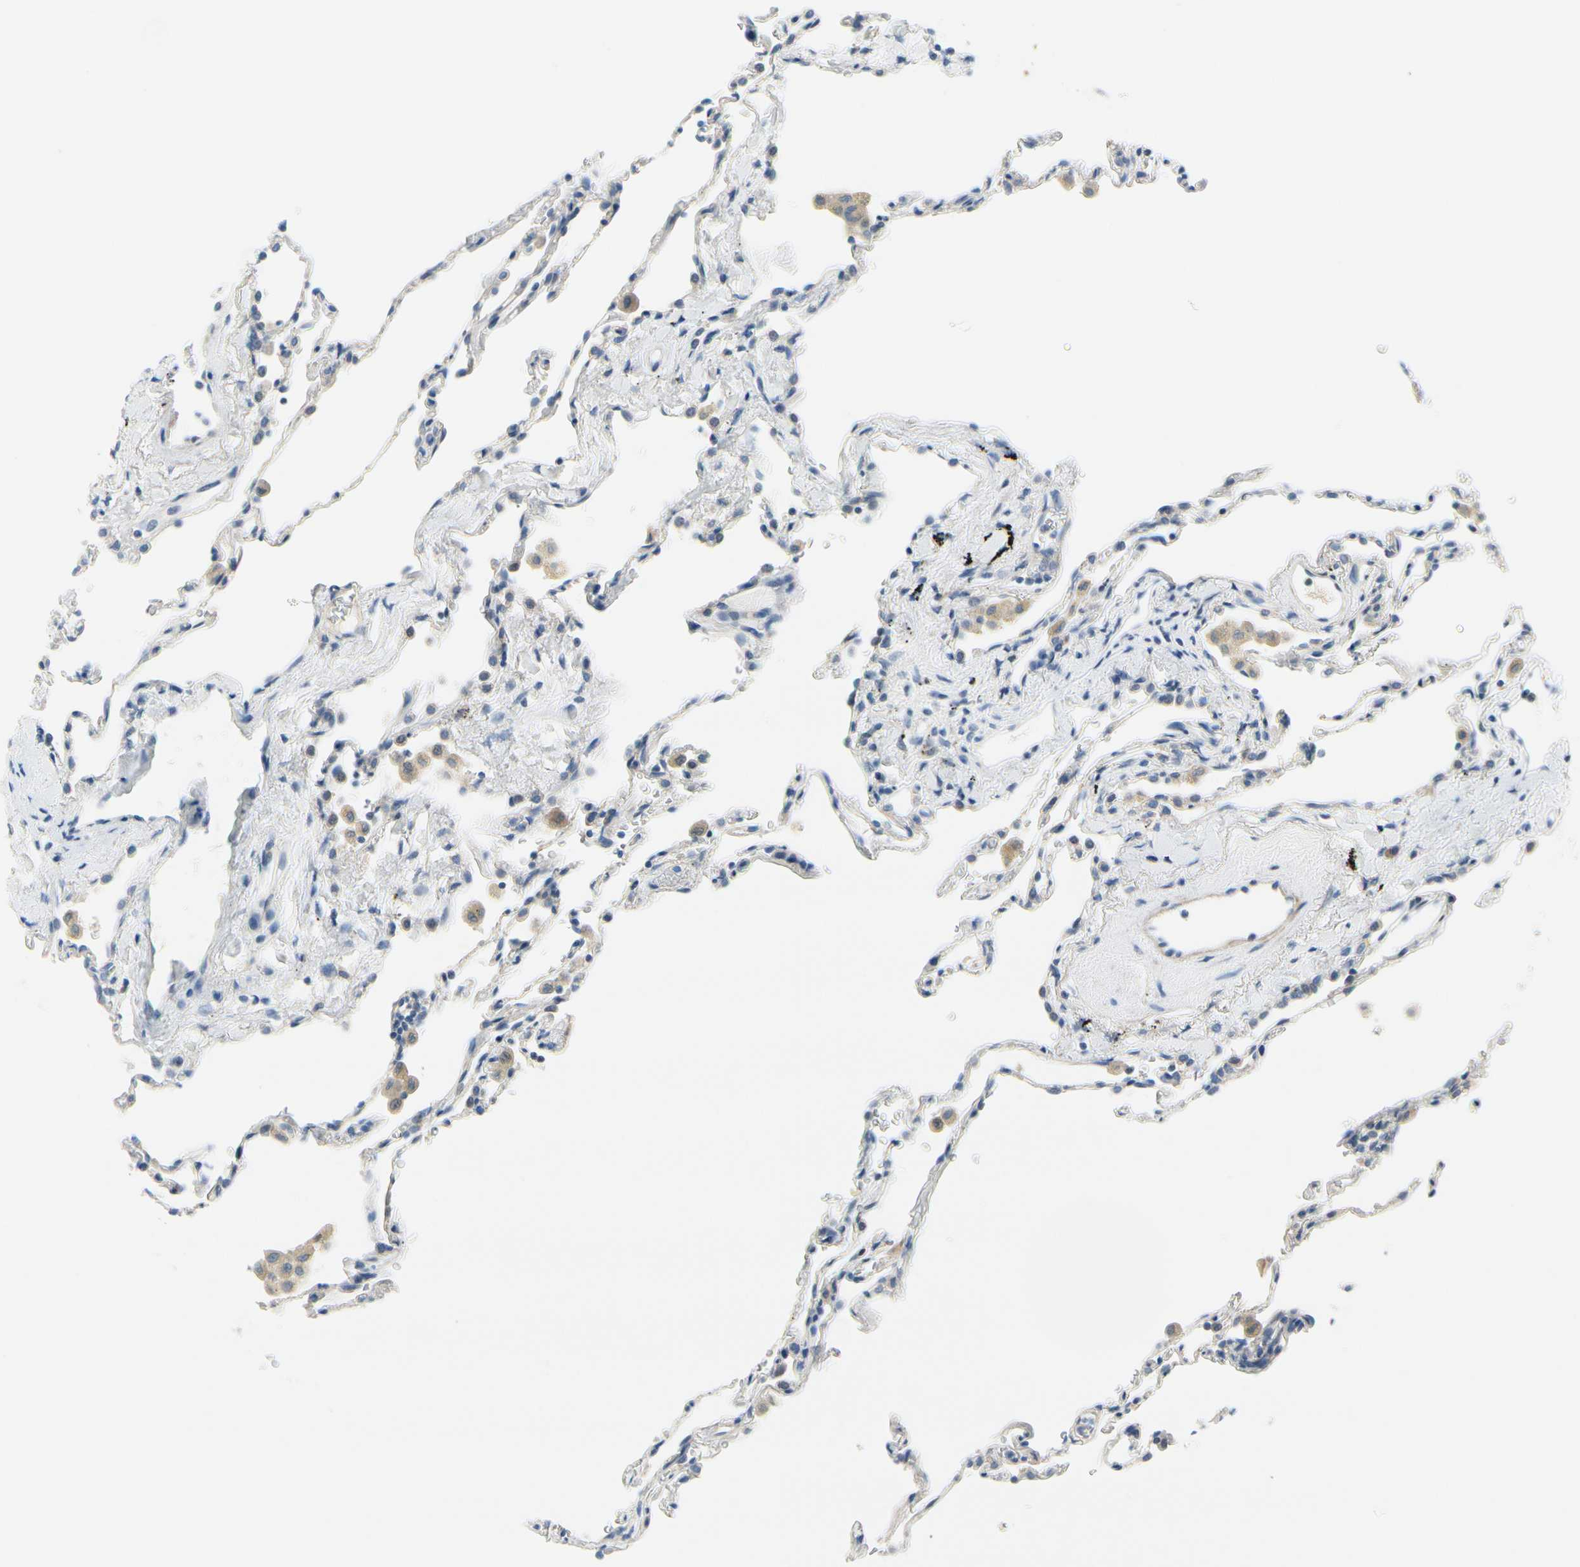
{"staining": {"intensity": "negative", "quantity": "none", "location": "none"}, "tissue": "lung", "cell_type": "Alveolar cells", "image_type": "normal", "snomed": [{"axis": "morphology", "description": "Normal tissue, NOS"}, {"axis": "topography", "description": "Lung"}], "caption": "Immunohistochemistry (IHC) of normal lung exhibits no positivity in alveolar cells. (Stains: DAB (3,3'-diaminobenzidine) immunohistochemistry with hematoxylin counter stain, Microscopy: brightfield microscopy at high magnification).", "gene": "FCER2", "patient": {"sex": "male", "age": 59}}